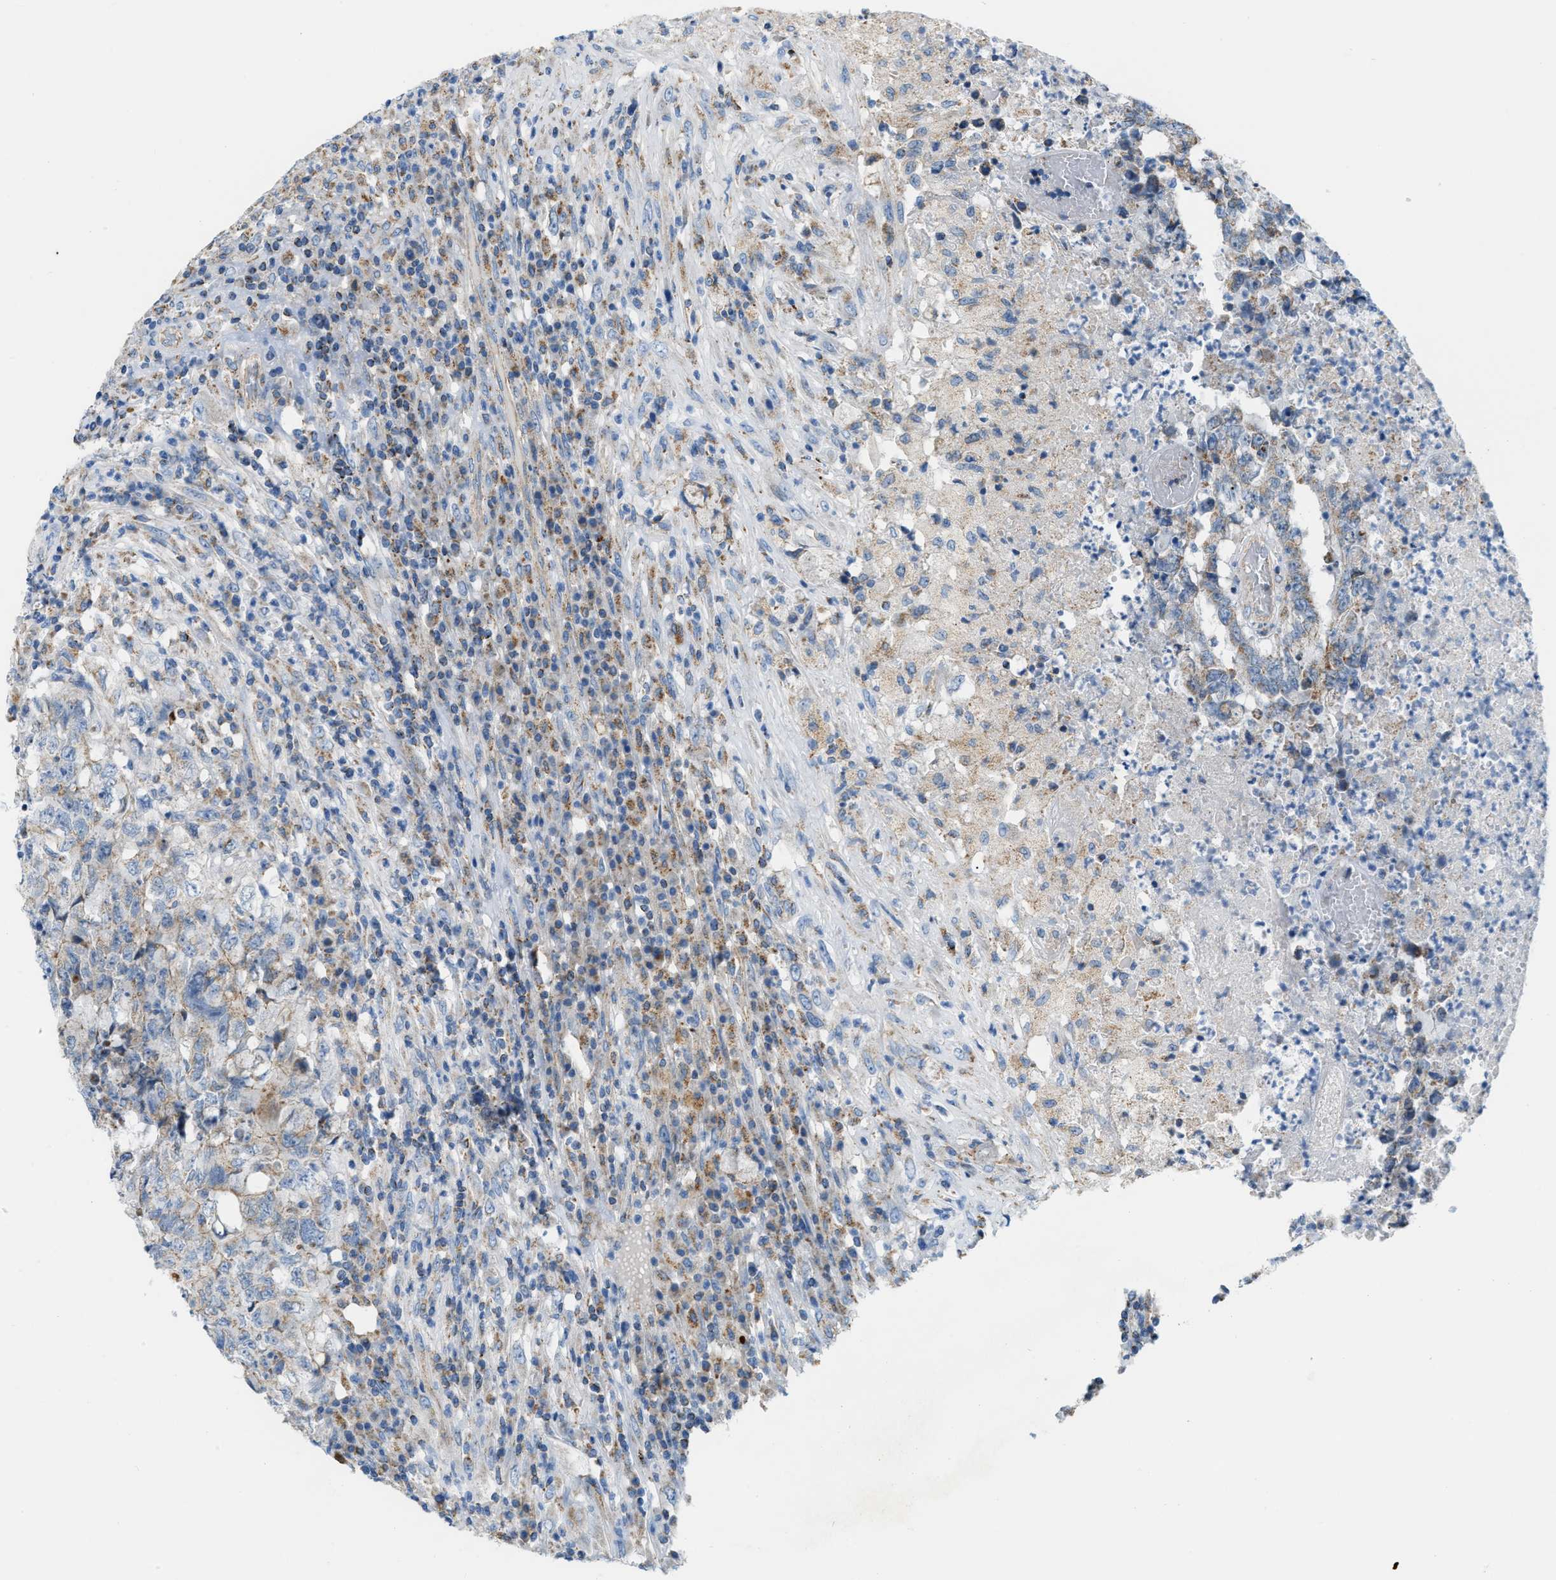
{"staining": {"intensity": "weak", "quantity": "<25%", "location": "cytoplasmic/membranous"}, "tissue": "testis cancer", "cell_type": "Tumor cells", "image_type": "cancer", "snomed": [{"axis": "morphology", "description": "Necrosis, NOS"}, {"axis": "morphology", "description": "Carcinoma, Embryonal, NOS"}, {"axis": "topography", "description": "Testis"}], "caption": "Testis embryonal carcinoma was stained to show a protein in brown. There is no significant staining in tumor cells. Brightfield microscopy of immunohistochemistry (IHC) stained with DAB (3,3'-diaminobenzidine) (brown) and hematoxylin (blue), captured at high magnification.", "gene": "JADE1", "patient": {"sex": "male", "age": 19}}